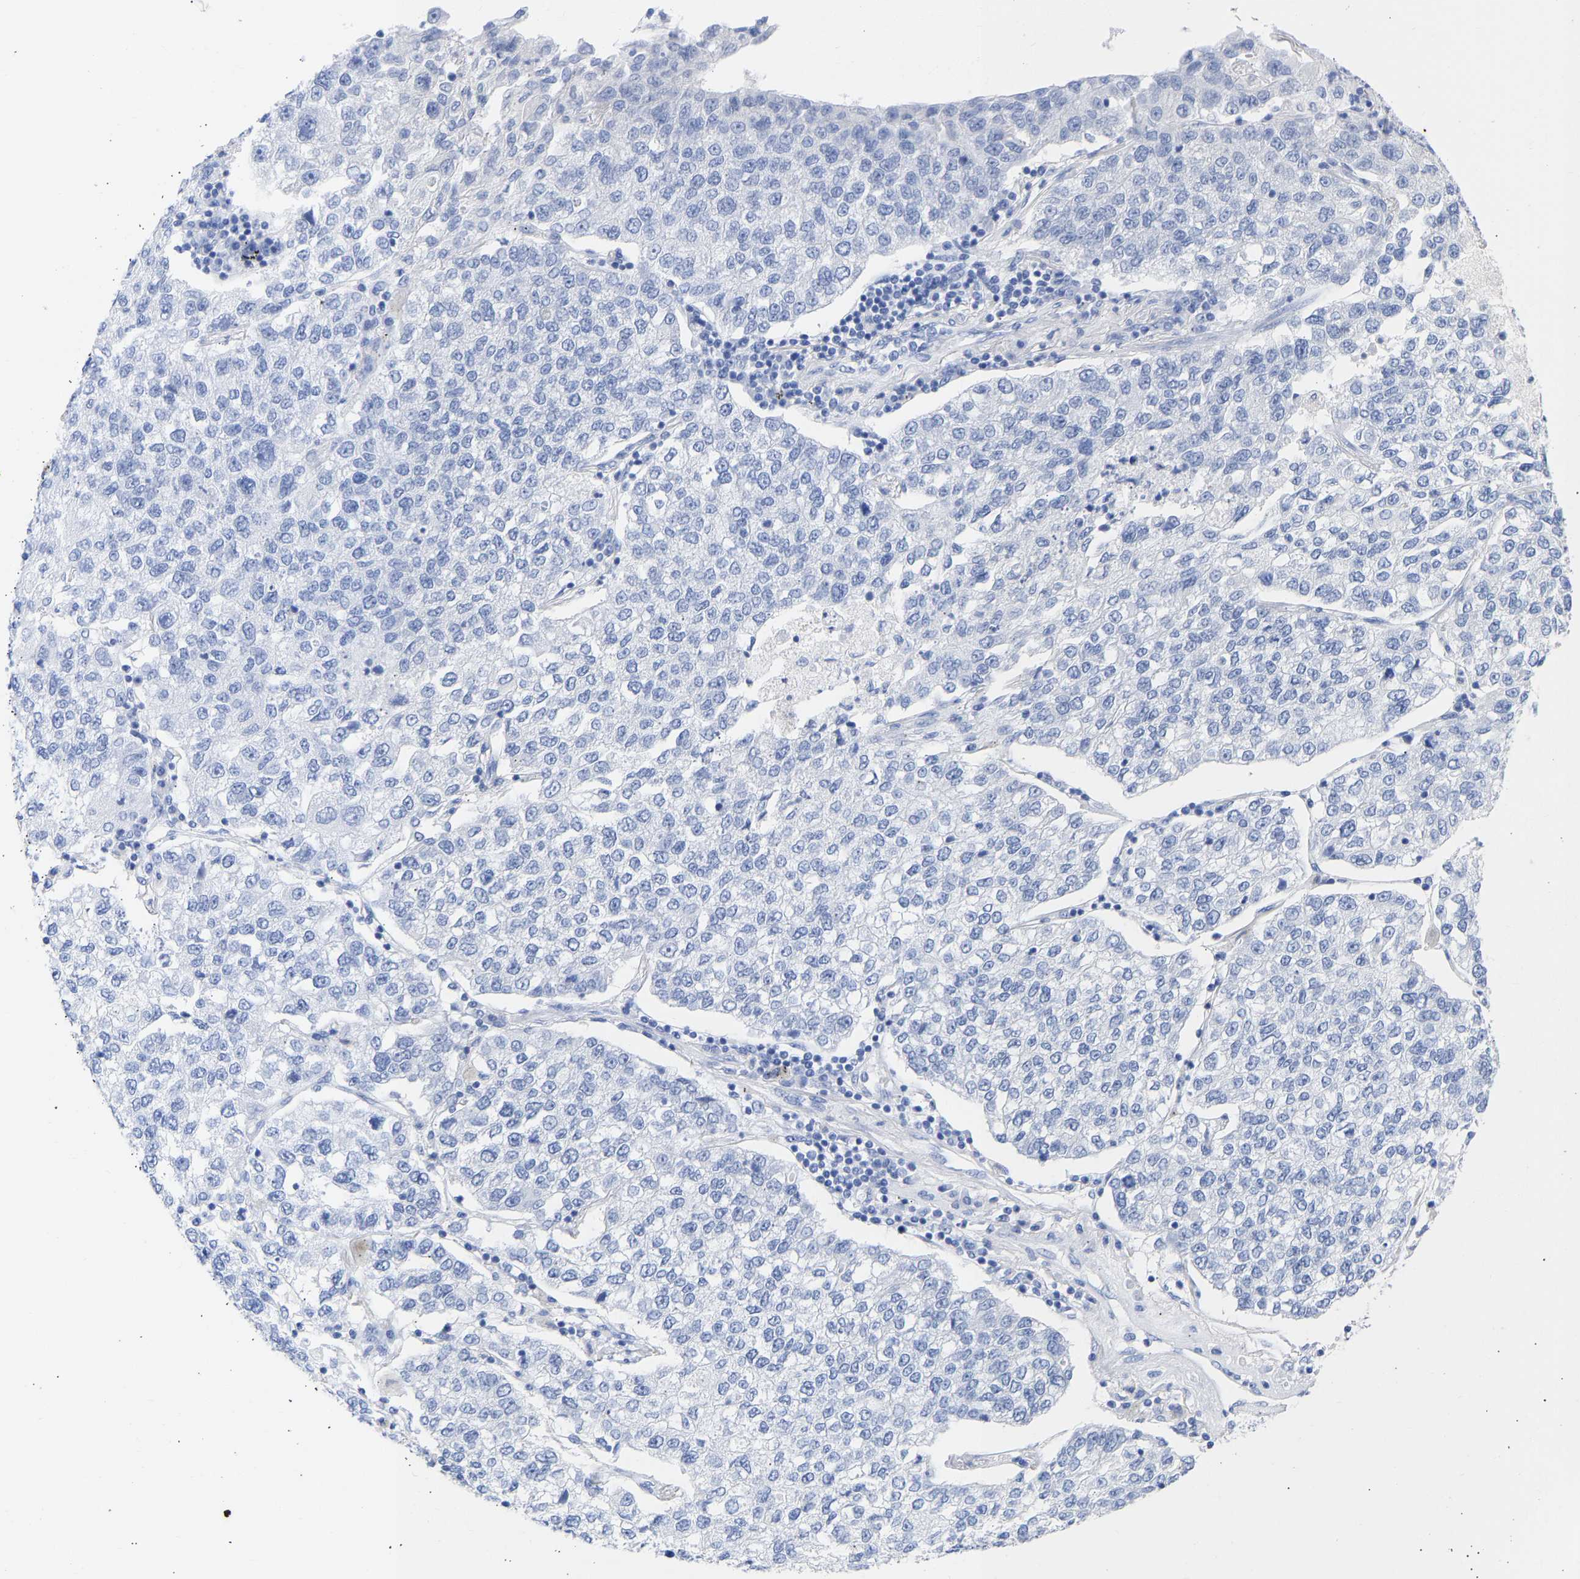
{"staining": {"intensity": "negative", "quantity": "none", "location": "none"}, "tissue": "lung cancer", "cell_type": "Tumor cells", "image_type": "cancer", "snomed": [{"axis": "morphology", "description": "Adenocarcinoma, NOS"}, {"axis": "topography", "description": "Lung"}], "caption": "Human adenocarcinoma (lung) stained for a protein using immunohistochemistry exhibits no staining in tumor cells.", "gene": "KRT1", "patient": {"sex": "male", "age": 49}}